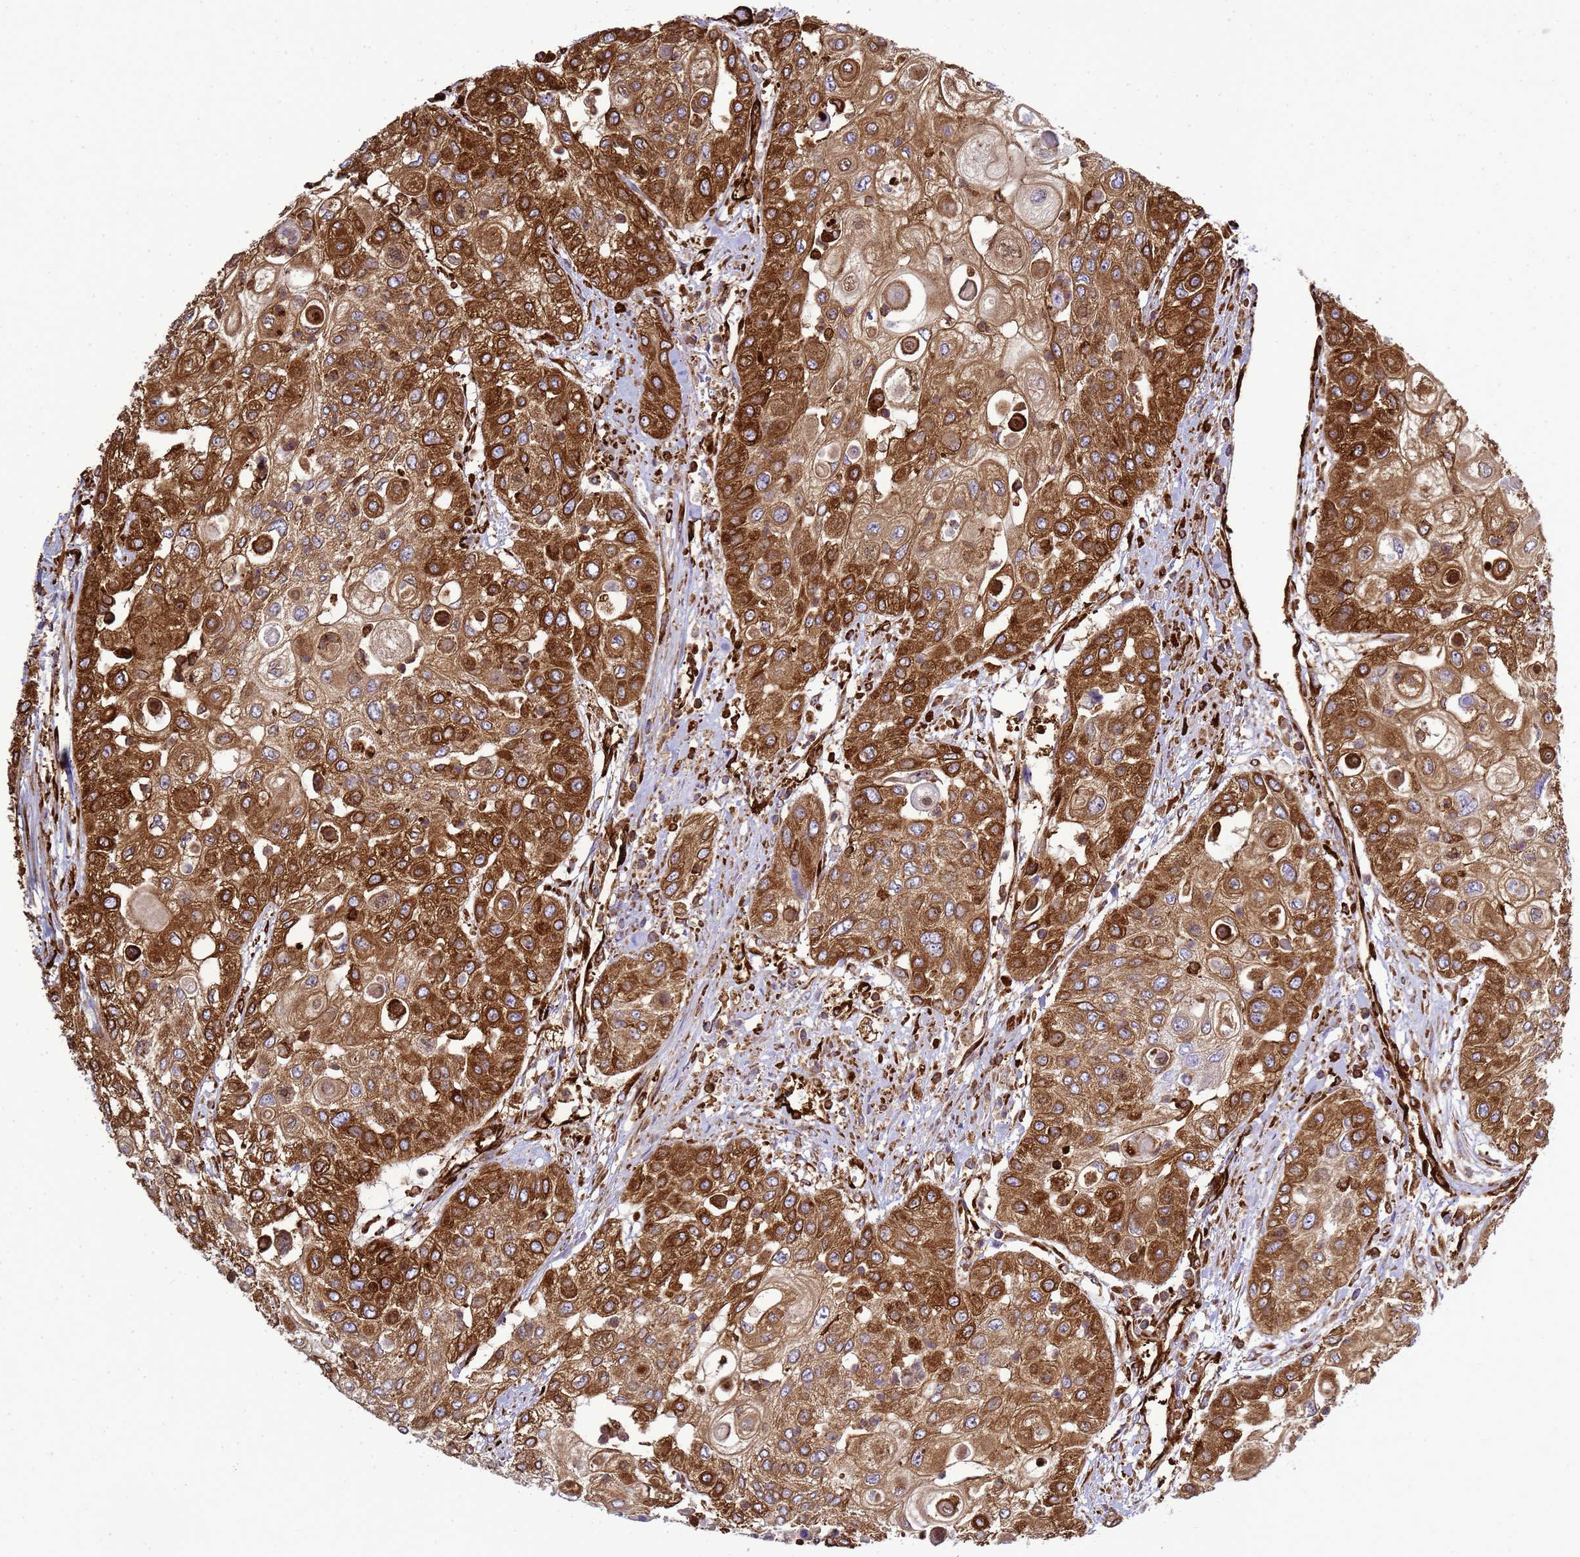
{"staining": {"intensity": "strong", "quantity": ">75%", "location": "cytoplasmic/membranous"}, "tissue": "urothelial cancer", "cell_type": "Tumor cells", "image_type": "cancer", "snomed": [{"axis": "morphology", "description": "Urothelial carcinoma, High grade"}, {"axis": "topography", "description": "Urinary bladder"}], "caption": "Immunohistochemistry (IHC) photomicrograph of urothelial cancer stained for a protein (brown), which displays high levels of strong cytoplasmic/membranous expression in about >75% of tumor cells.", "gene": "ZBTB8OS", "patient": {"sex": "female", "age": 79}}